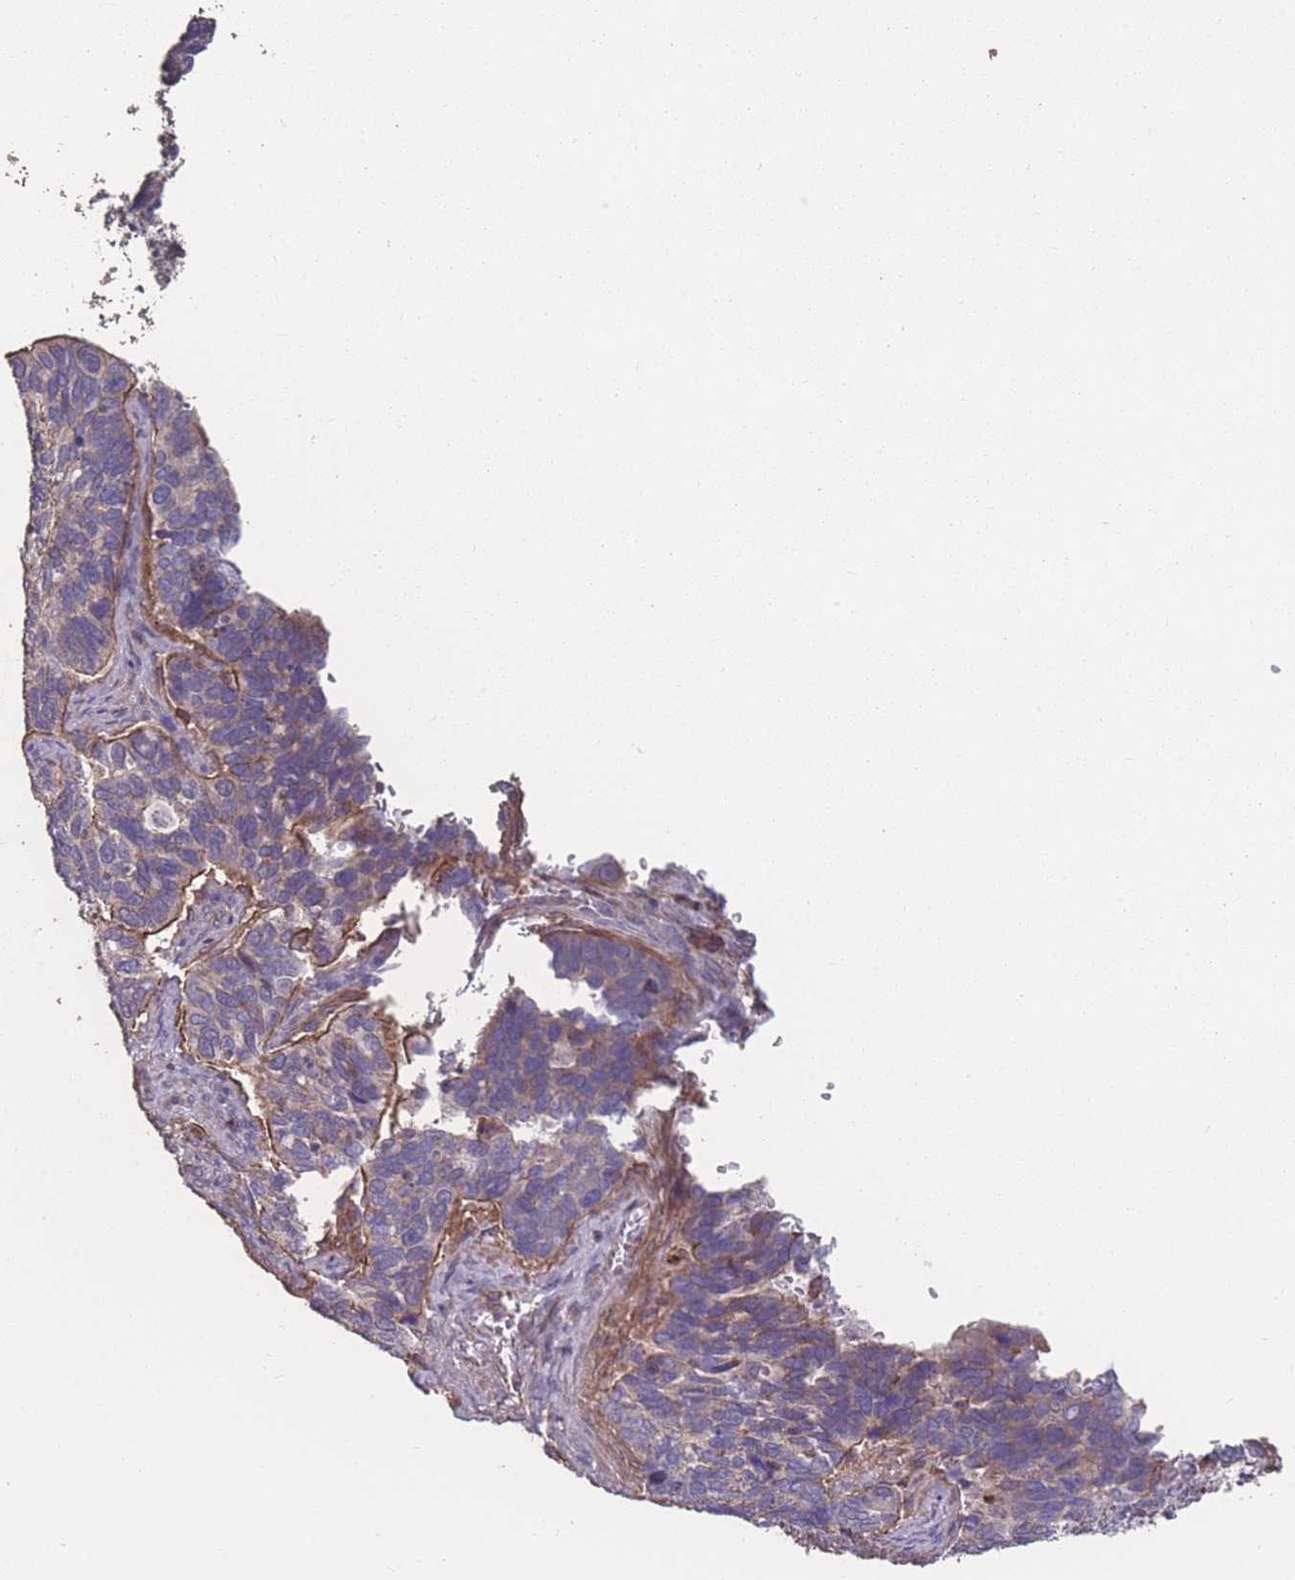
{"staining": {"intensity": "negative", "quantity": "none", "location": "none"}, "tissue": "cervical cancer", "cell_type": "Tumor cells", "image_type": "cancer", "snomed": [{"axis": "morphology", "description": "Squamous cell carcinoma, NOS"}, {"axis": "topography", "description": "Cervix"}], "caption": "The immunohistochemistry photomicrograph has no significant staining in tumor cells of cervical cancer tissue.", "gene": "NUDT21", "patient": {"sex": "female", "age": 38}}